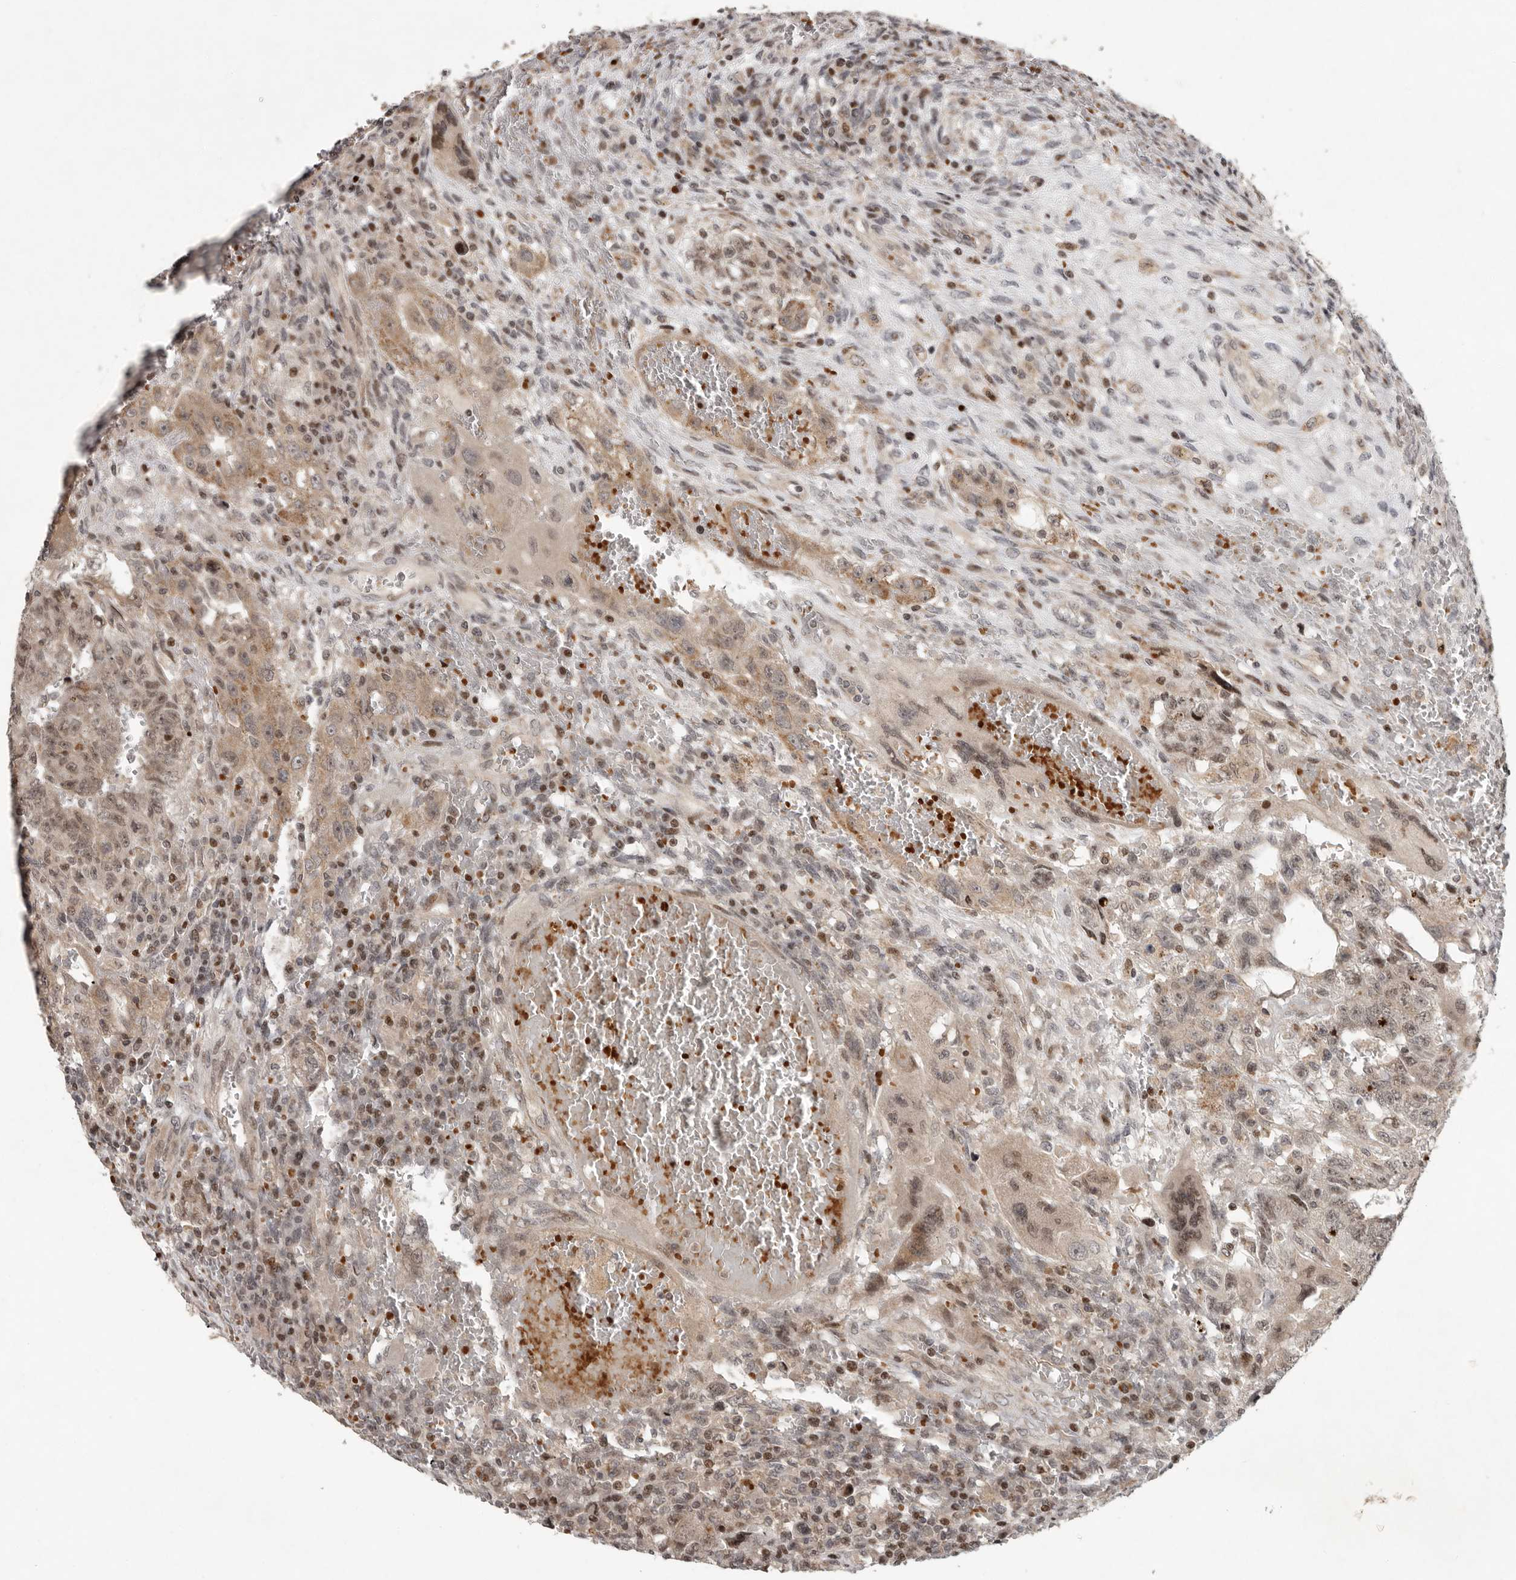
{"staining": {"intensity": "weak", "quantity": "25%-75%", "location": "nuclear"}, "tissue": "testis cancer", "cell_type": "Tumor cells", "image_type": "cancer", "snomed": [{"axis": "morphology", "description": "Carcinoma, Embryonal, NOS"}, {"axis": "topography", "description": "Testis"}], "caption": "IHC (DAB) staining of human testis embryonal carcinoma demonstrates weak nuclear protein staining in about 25%-75% of tumor cells. (Stains: DAB in brown, nuclei in blue, Microscopy: brightfield microscopy at high magnification).", "gene": "RABIF", "patient": {"sex": "male", "age": 26}}